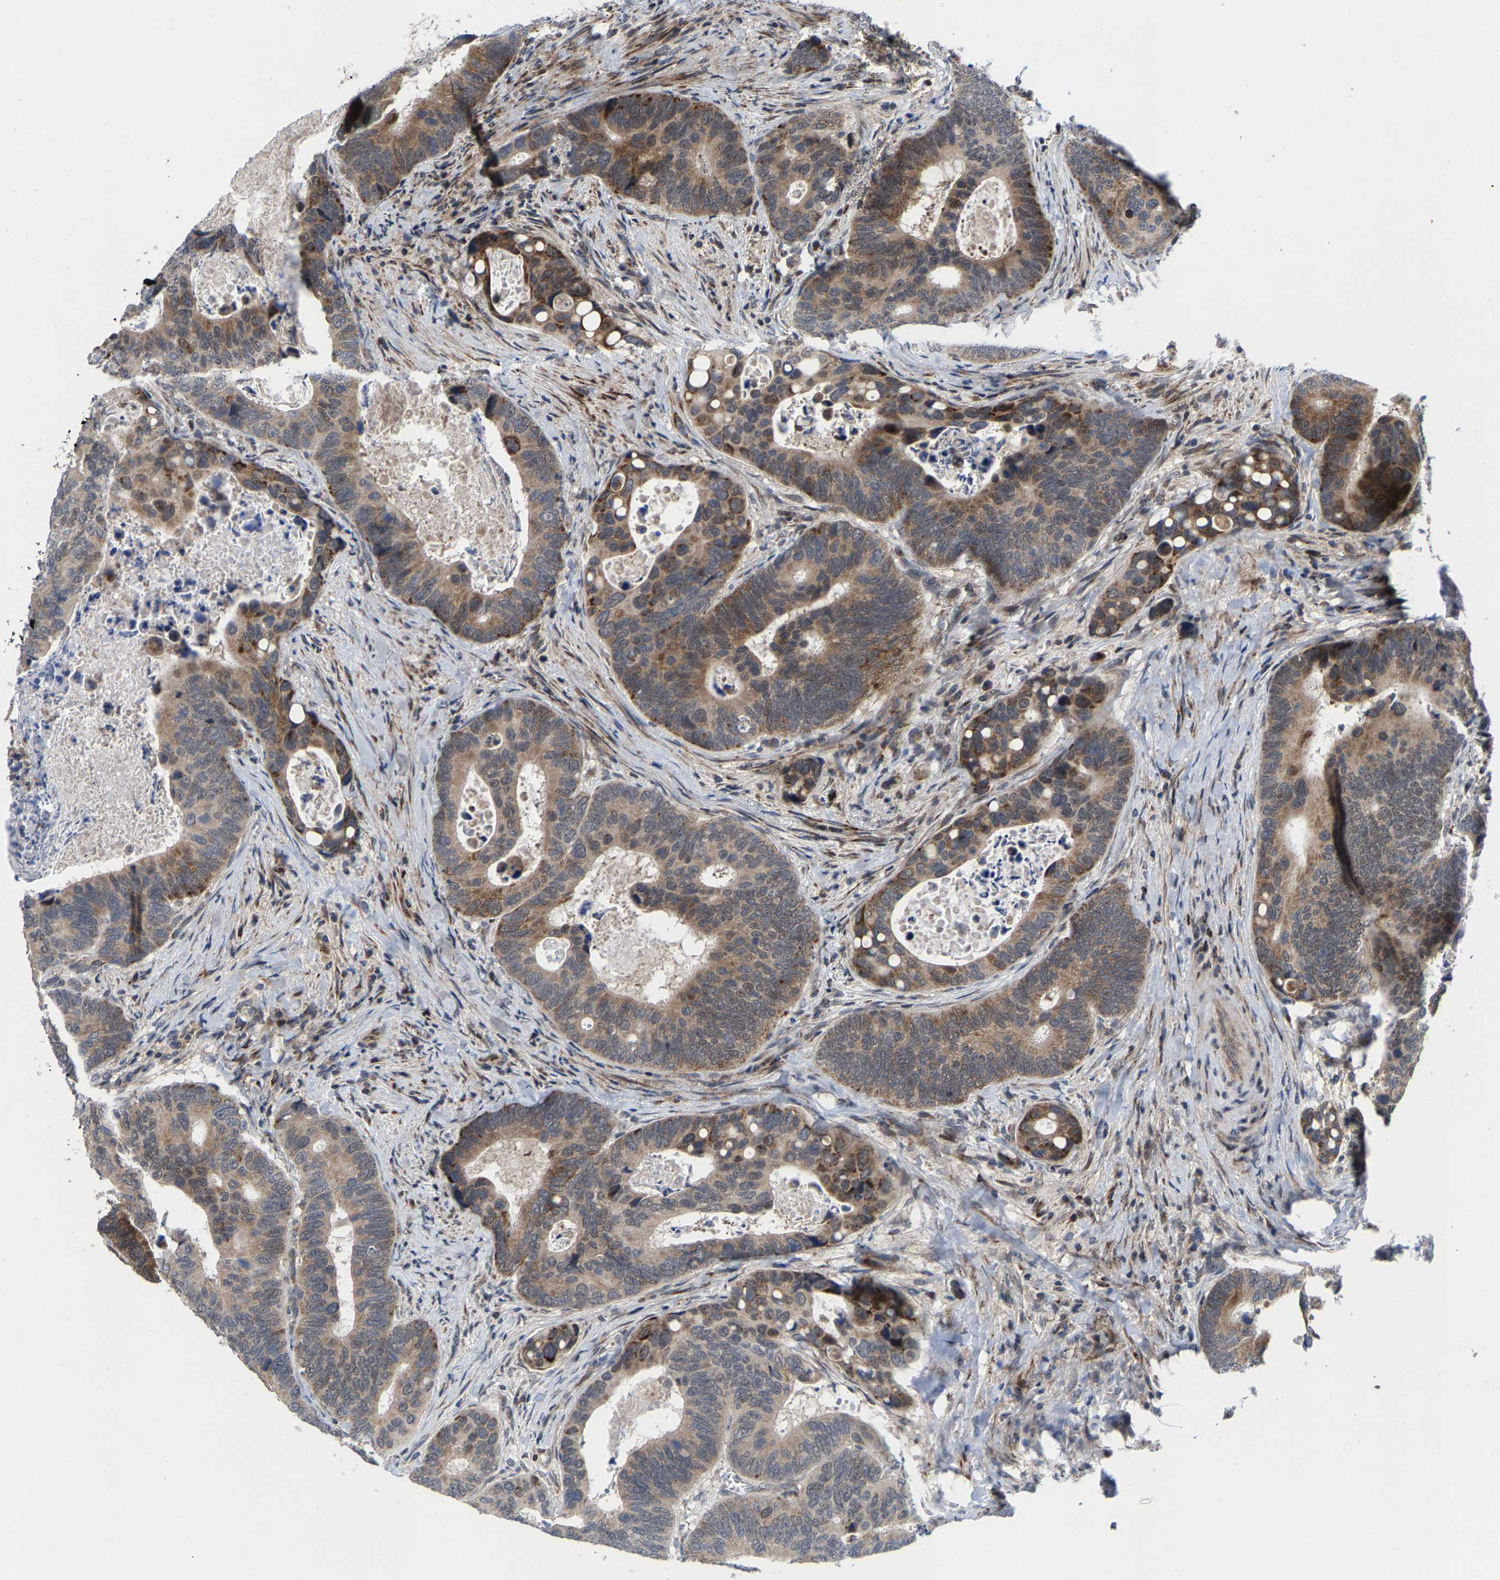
{"staining": {"intensity": "moderate", "quantity": "25%-75%", "location": "cytoplasmic/membranous"}, "tissue": "colorectal cancer", "cell_type": "Tumor cells", "image_type": "cancer", "snomed": [{"axis": "morphology", "description": "Inflammation, NOS"}, {"axis": "morphology", "description": "Adenocarcinoma, NOS"}, {"axis": "topography", "description": "Colon"}], "caption": "Tumor cells show moderate cytoplasmic/membranous expression in approximately 25%-75% of cells in colorectal adenocarcinoma.", "gene": "TDRKH", "patient": {"sex": "male", "age": 72}}